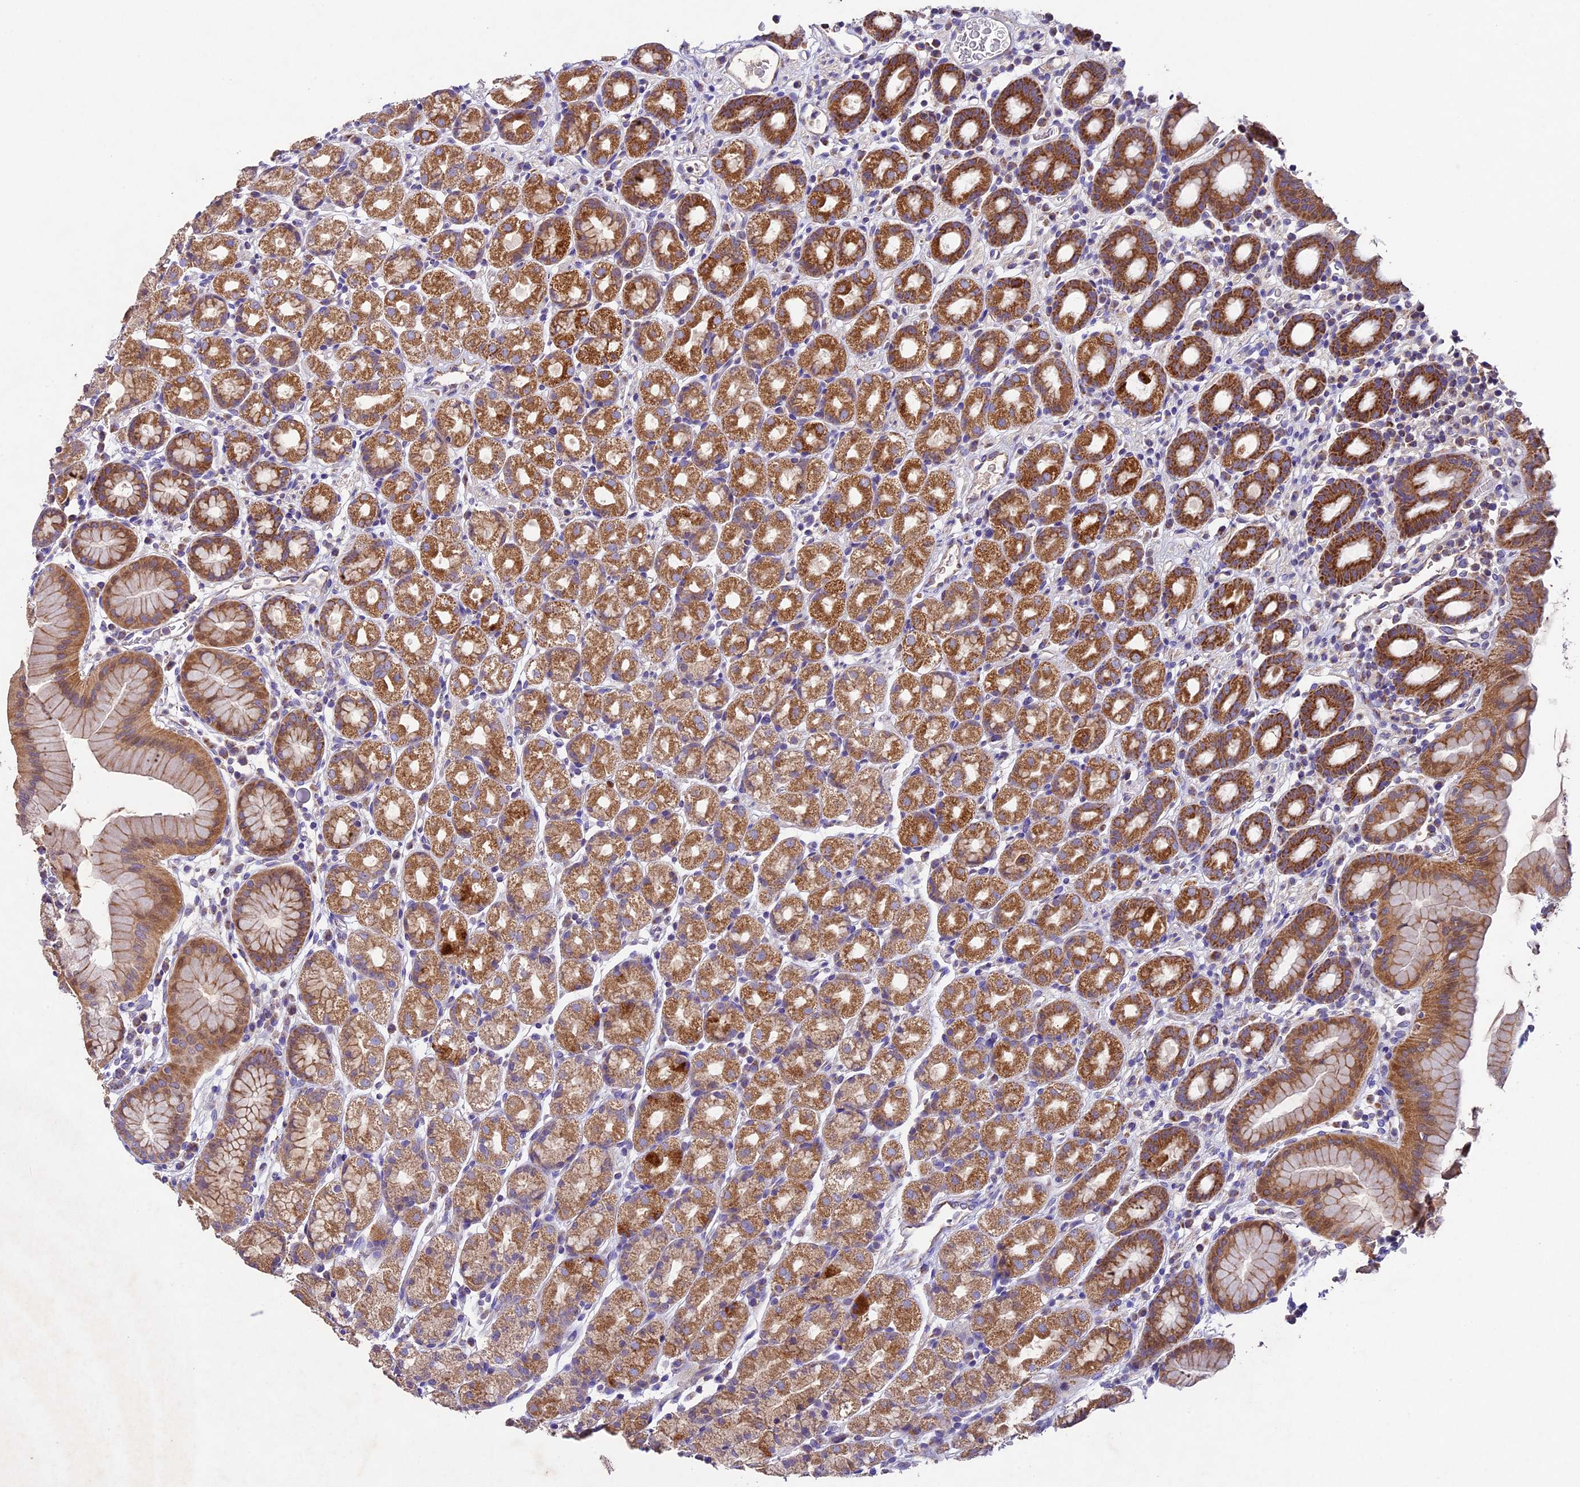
{"staining": {"intensity": "moderate", "quantity": ">75%", "location": "cytoplasmic/membranous"}, "tissue": "stomach", "cell_type": "Glandular cells", "image_type": "normal", "snomed": [{"axis": "morphology", "description": "Normal tissue, NOS"}, {"axis": "topography", "description": "Stomach, upper"}, {"axis": "topography", "description": "Stomach, lower"}, {"axis": "topography", "description": "Small intestine"}], "caption": "Immunohistochemistry (IHC) image of benign stomach: stomach stained using IHC shows medium levels of moderate protein expression localized specifically in the cytoplasmic/membranous of glandular cells, appearing as a cytoplasmic/membranous brown color.", "gene": "PMPCB", "patient": {"sex": "male", "age": 68}}